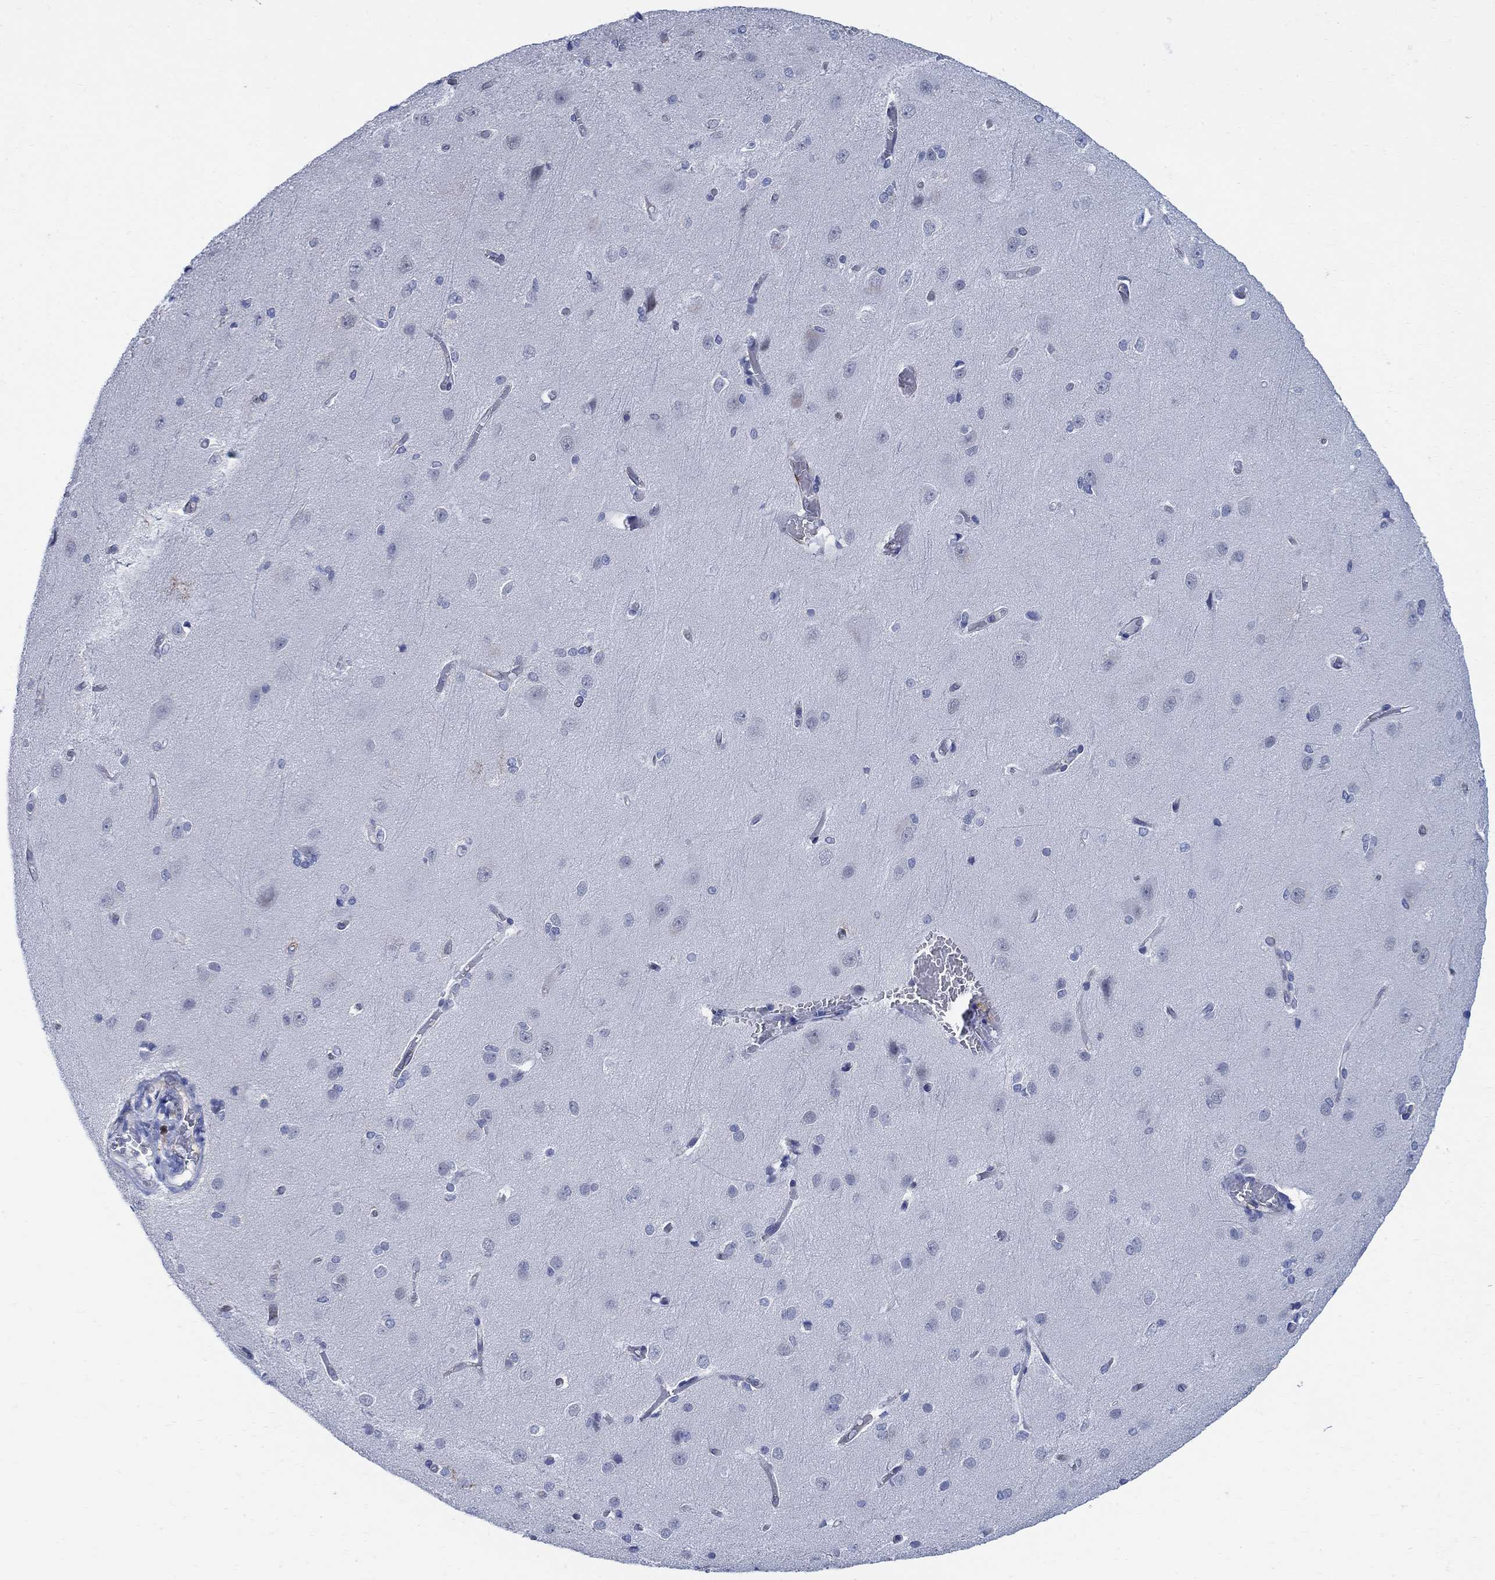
{"staining": {"intensity": "negative", "quantity": "none", "location": "none"}, "tissue": "cerebral cortex", "cell_type": "Endothelial cells", "image_type": "normal", "snomed": [{"axis": "morphology", "description": "Normal tissue, NOS"}, {"axis": "topography", "description": "Cerebral cortex"}], "caption": "This is a histopathology image of immunohistochemistry staining of normal cerebral cortex, which shows no expression in endothelial cells.", "gene": "PHF21B", "patient": {"sex": "male", "age": 37}}